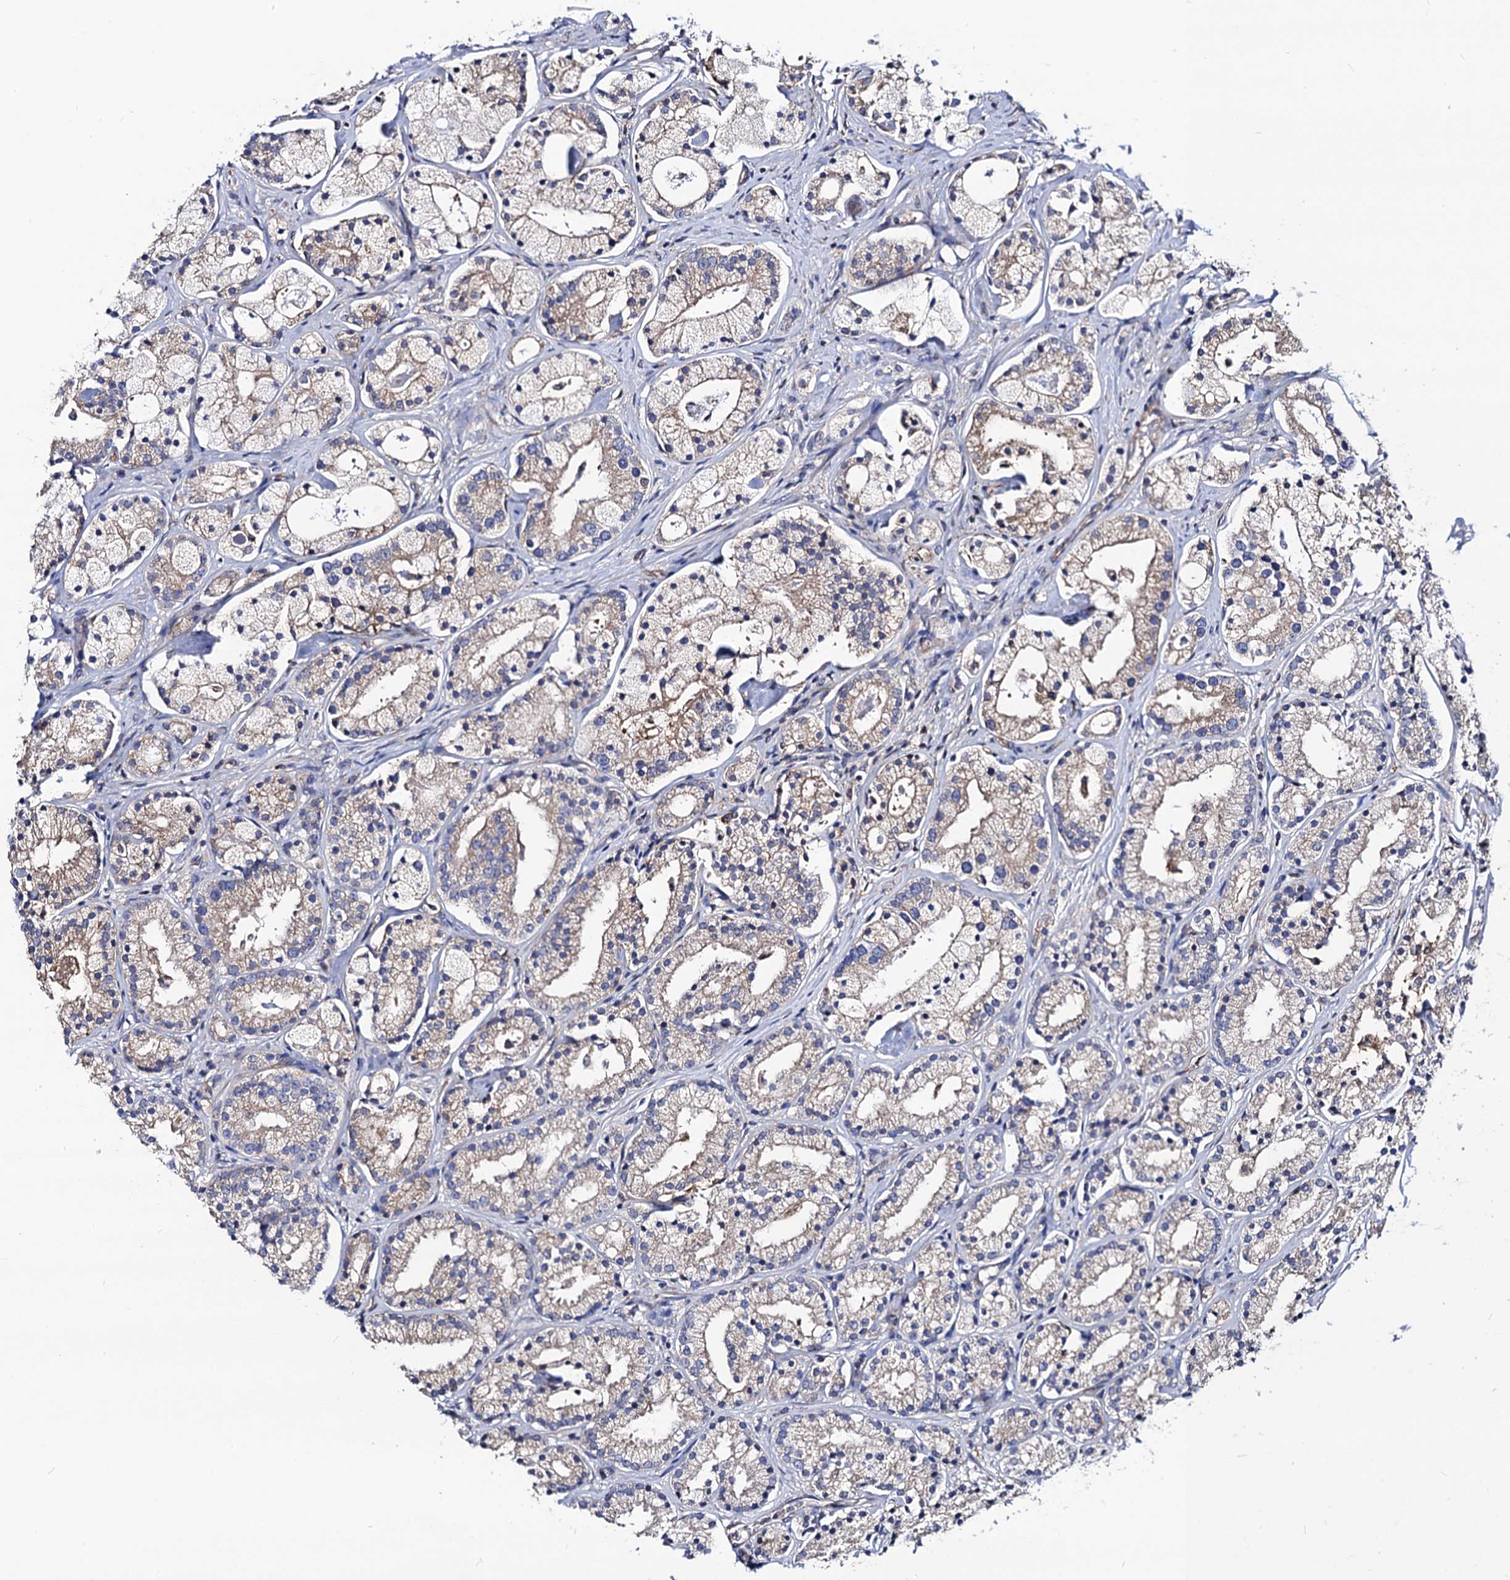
{"staining": {"intensity": "negative", "quantity": "none", "location": "none"}, "tissue": "prostate cancer", "cell_type": "Tumor cells", "image_type": "cancer", "snomed": [{"axis": "morphology", "description": "Adenocarcinoma, High grade"}, {"axis": "topography", "description": "Prostate"}], "caption": "Tumor cells show no significant protein staining in prostate cancer.", "gene": "DYDC1", "patient": {"sex": "male", "age": 69}}